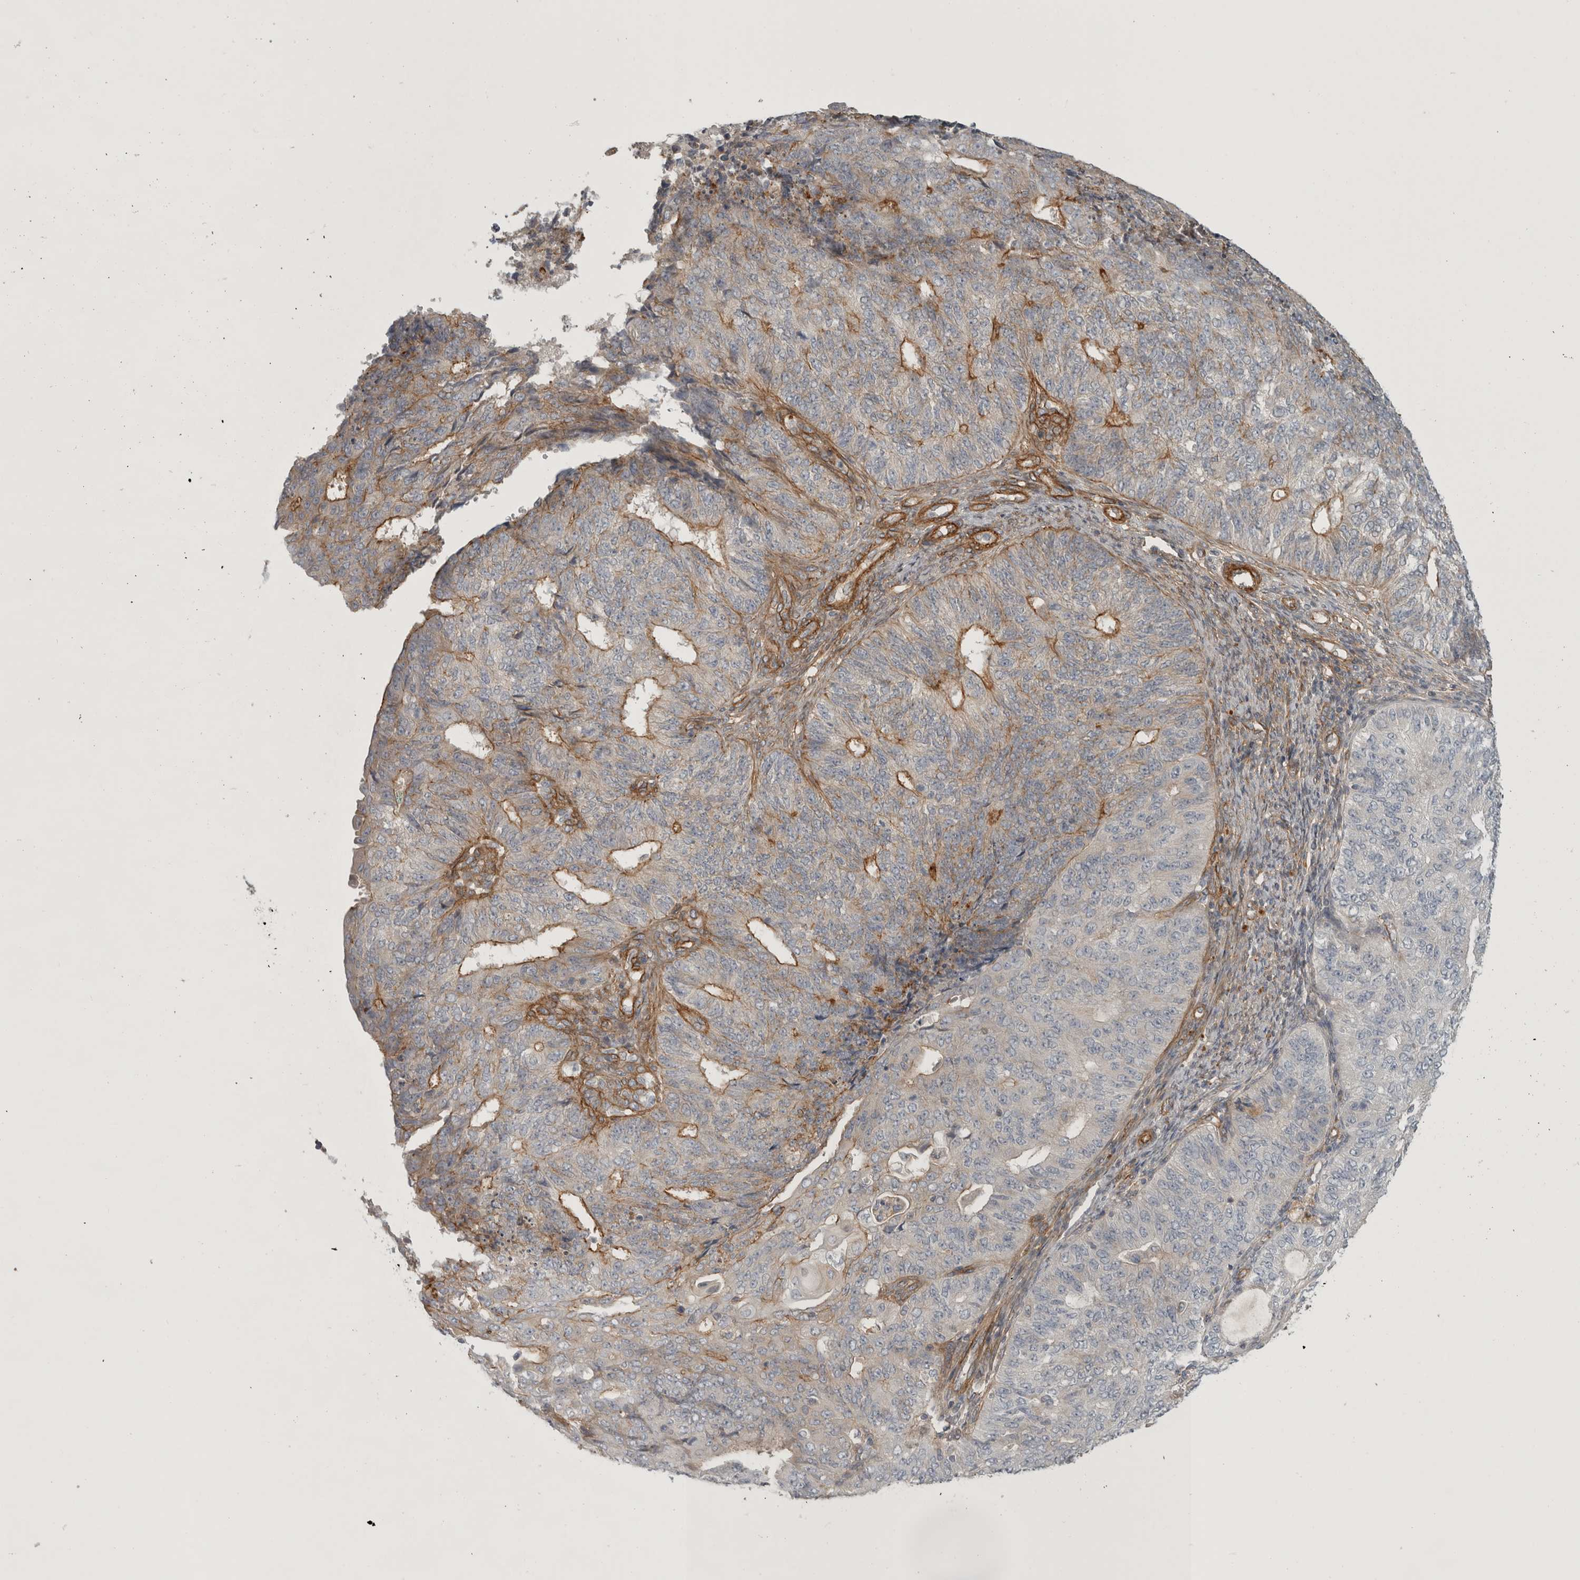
{"staining": {"intensity": "moderate", "quantity": "<25%", "location": "cytoplasmic/membranous"}, "tissue": "endometrial cancer", "cell_type": "Tumor cells", "image_type": "cancer", "snomed": [{"axis": "morphology", "description": "Adenocarcinoma, NOS"}, {"axis": "topography", "description": "Endometrium"}], "caption": "IHC of endometrial cancer (adenocarcinoma) shows low levels of moderate cytoplasmic/membranous staining in approximately <25% of tumor cells.", "gene": "LONRF1", "patient": {"sex": "female", "age": 32}}